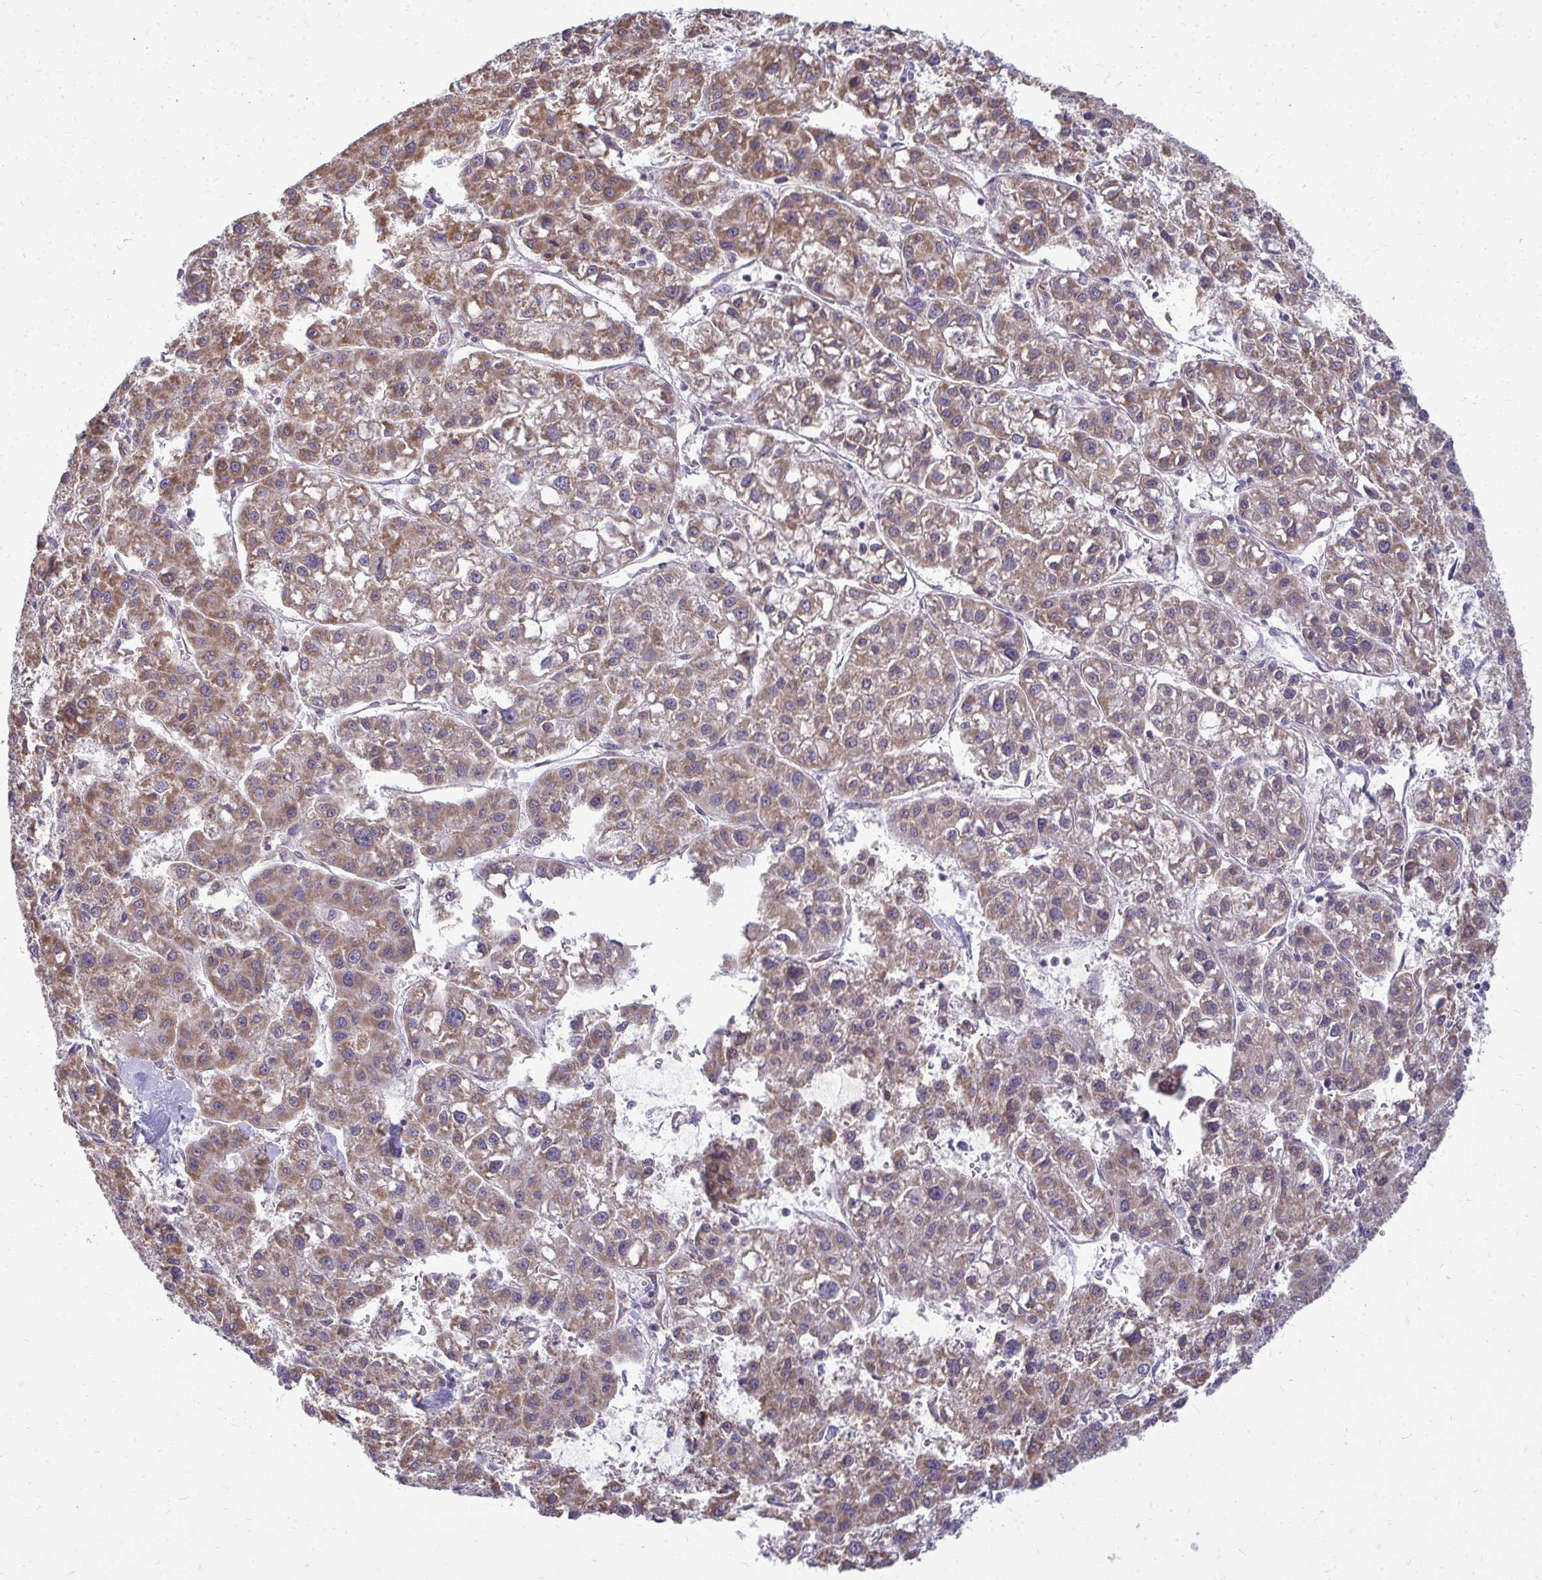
{"staining": {"intensity": "moderate", "quantity": ">75%", "location": "cytoplasmic/membranous"}, "tissue": "liver cancer", "cell_type": "Tumor cells", "image_type": "cancer", "snomed": [{"axis": "morphology", "description": "Carcinoma, Hepatocellular, NOS"}, {"axis": "topography", "description": "Liver"}], "caption": "Human liver cancer (hepatocellular carcinoma) stained with a brown dye demonstrates moderate cytoplasmic/membranous positive positivity in about >75% of tumor cells.", "gene": "RPLP2", "patient": {"sex": "male", "age": 73}}